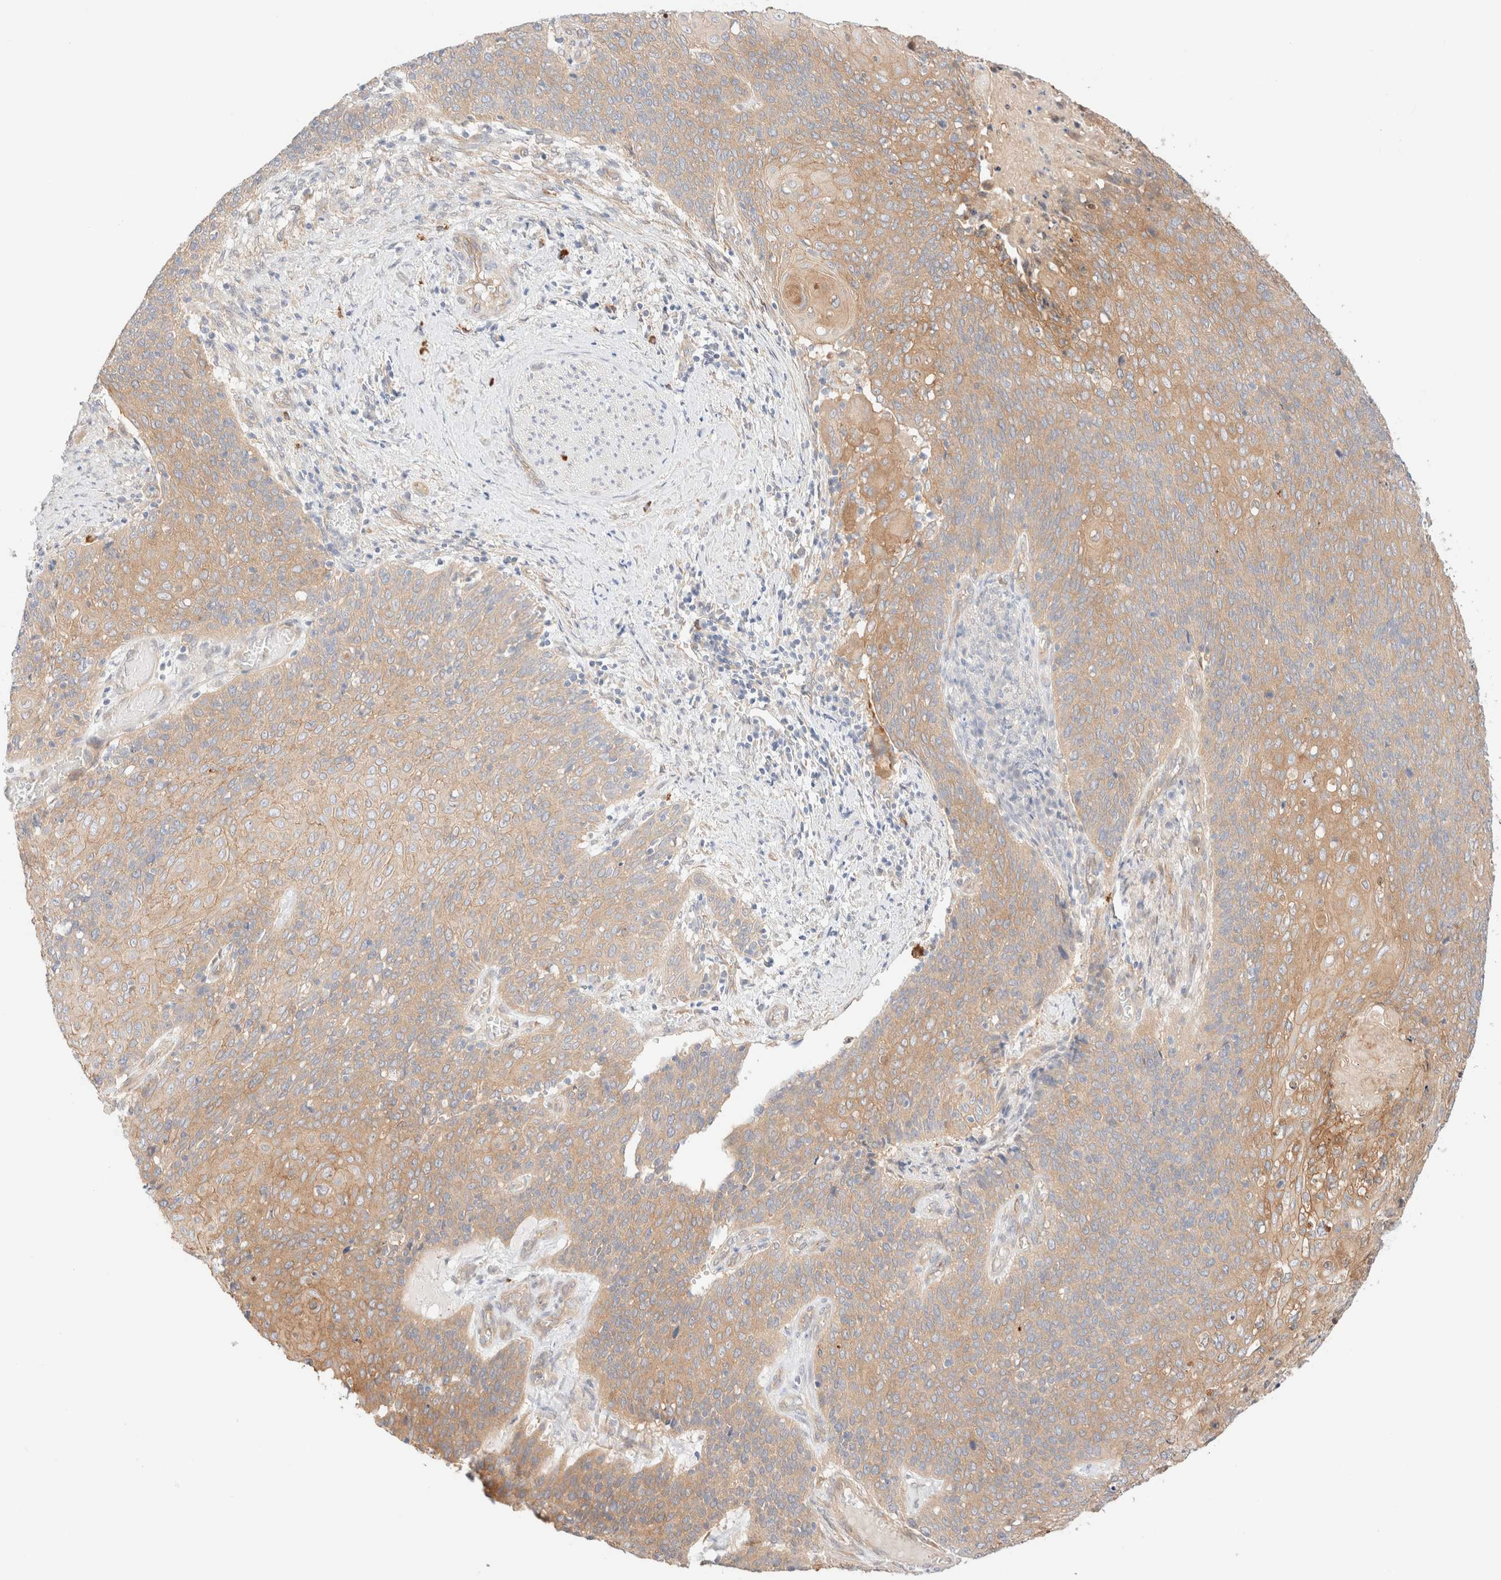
{"staining": {"intensity": "weak", "quantity": ">75%", "location": "cytoplasmic/membranous"}, "tissue": "cervical cancer", "cell_type": "Tumor cells", "image_type": "cancer", "snomed": [{"axis": "morphology", "description": "Squamous cell carcinoma, NOS"}, {"axis": "topography", "description": "Cervix"}], "caption": "The photomicrograph displays a brown stain indicating the presence of a protein in the cytoplasmic/membranous of tumor cells in squamous cell carcinoma (cervical).", "gene": "NIBAN2", "patient": {"sex": "female", "age": 39}}